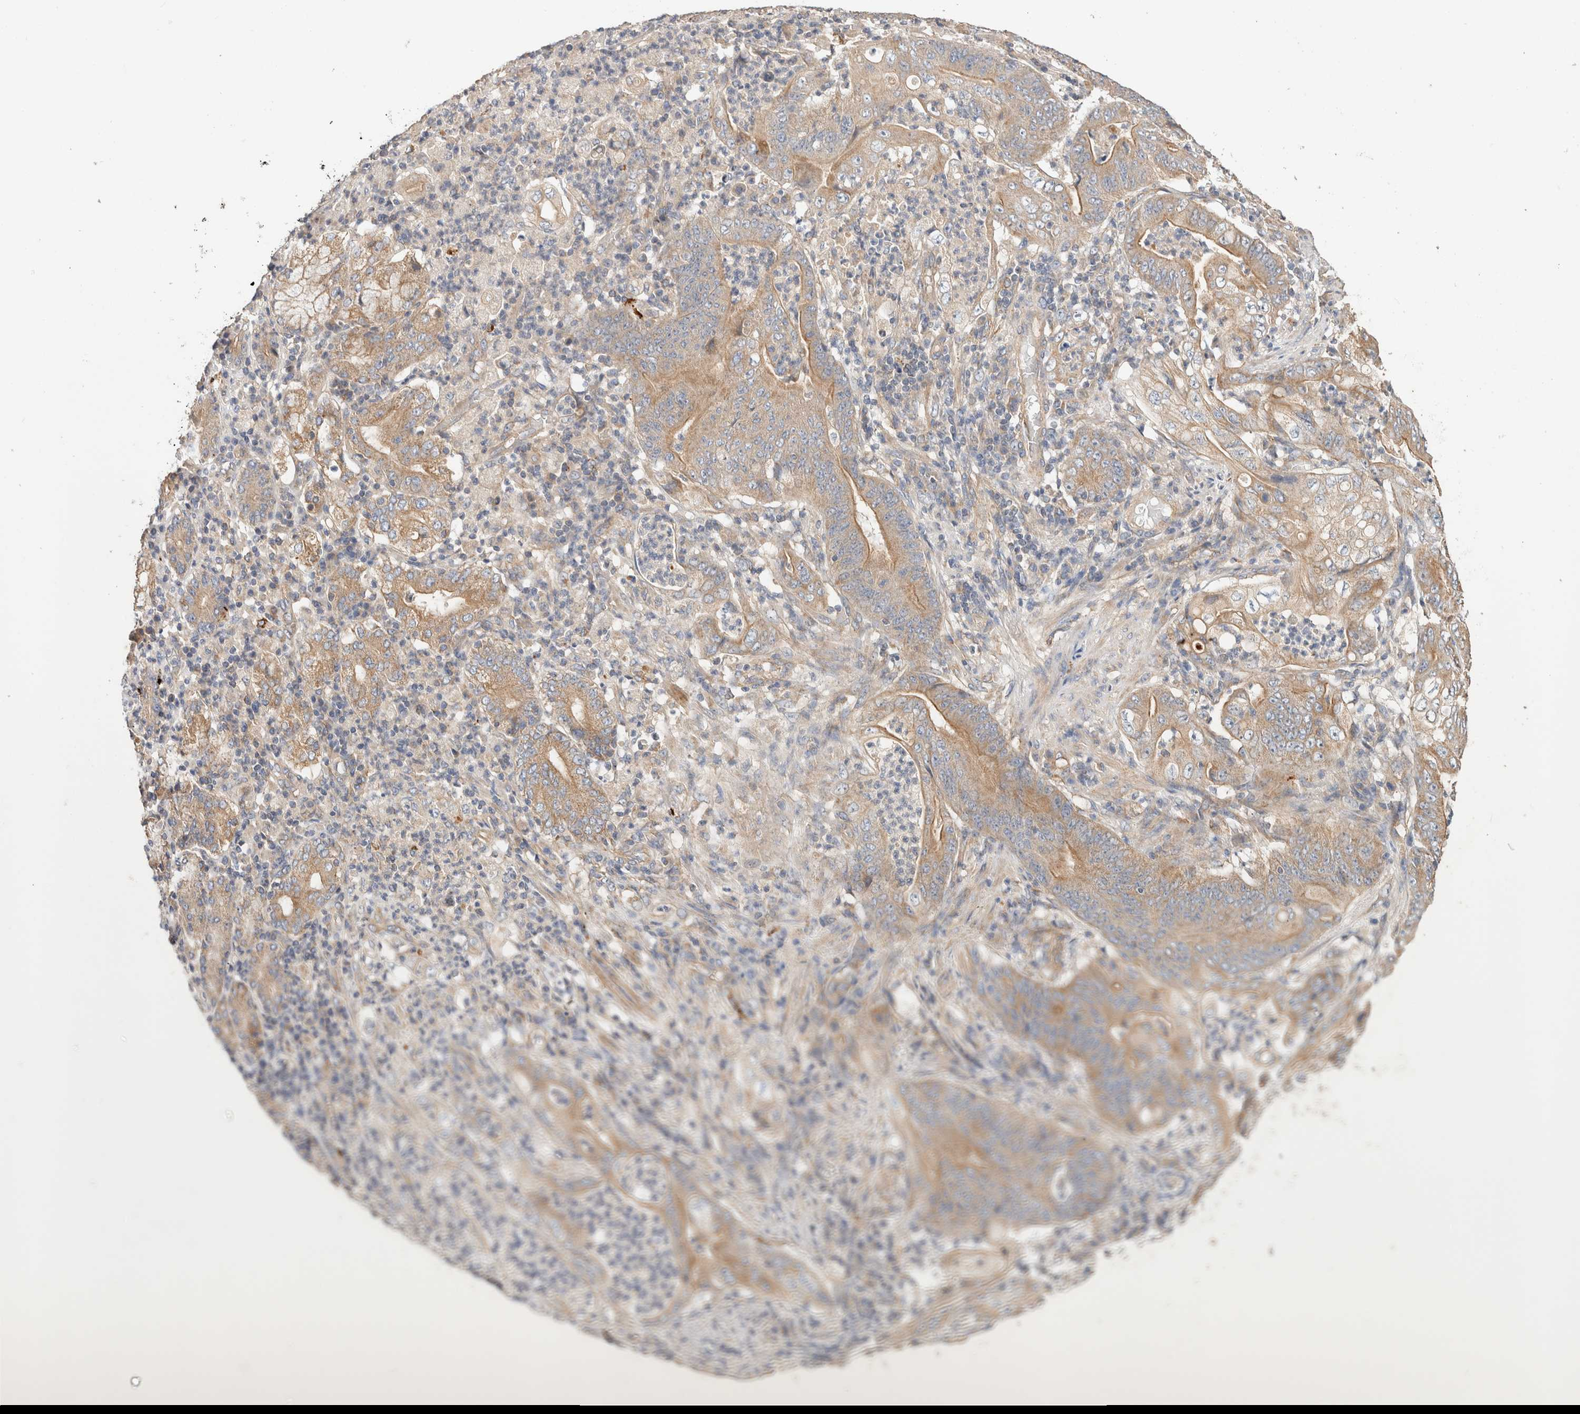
{"staining": {"intensity": "moderate", "quantity": ">75%", "location": "cytoplasmic/membranous"}, "tissue": "stomach cancer", "cell_type": "Tumor cells", "image_type": "cancer", "snomed": [{"axis": "morphology", "description": "Adenocarcinoma, NOS"}, {"axis": "topography", "description": "Stomach"}], "caption": "Stomach cancer (adenocarcinoma) tissue shows moderate cytoplasmic/membranous expression in about >75% of tumor cells, visualized by immunohistochemistry. (IHC, brightfield microscopy, high magnification).", "gene": "B3GNTL1", "patient": {"sex": "female", "age": 73}}